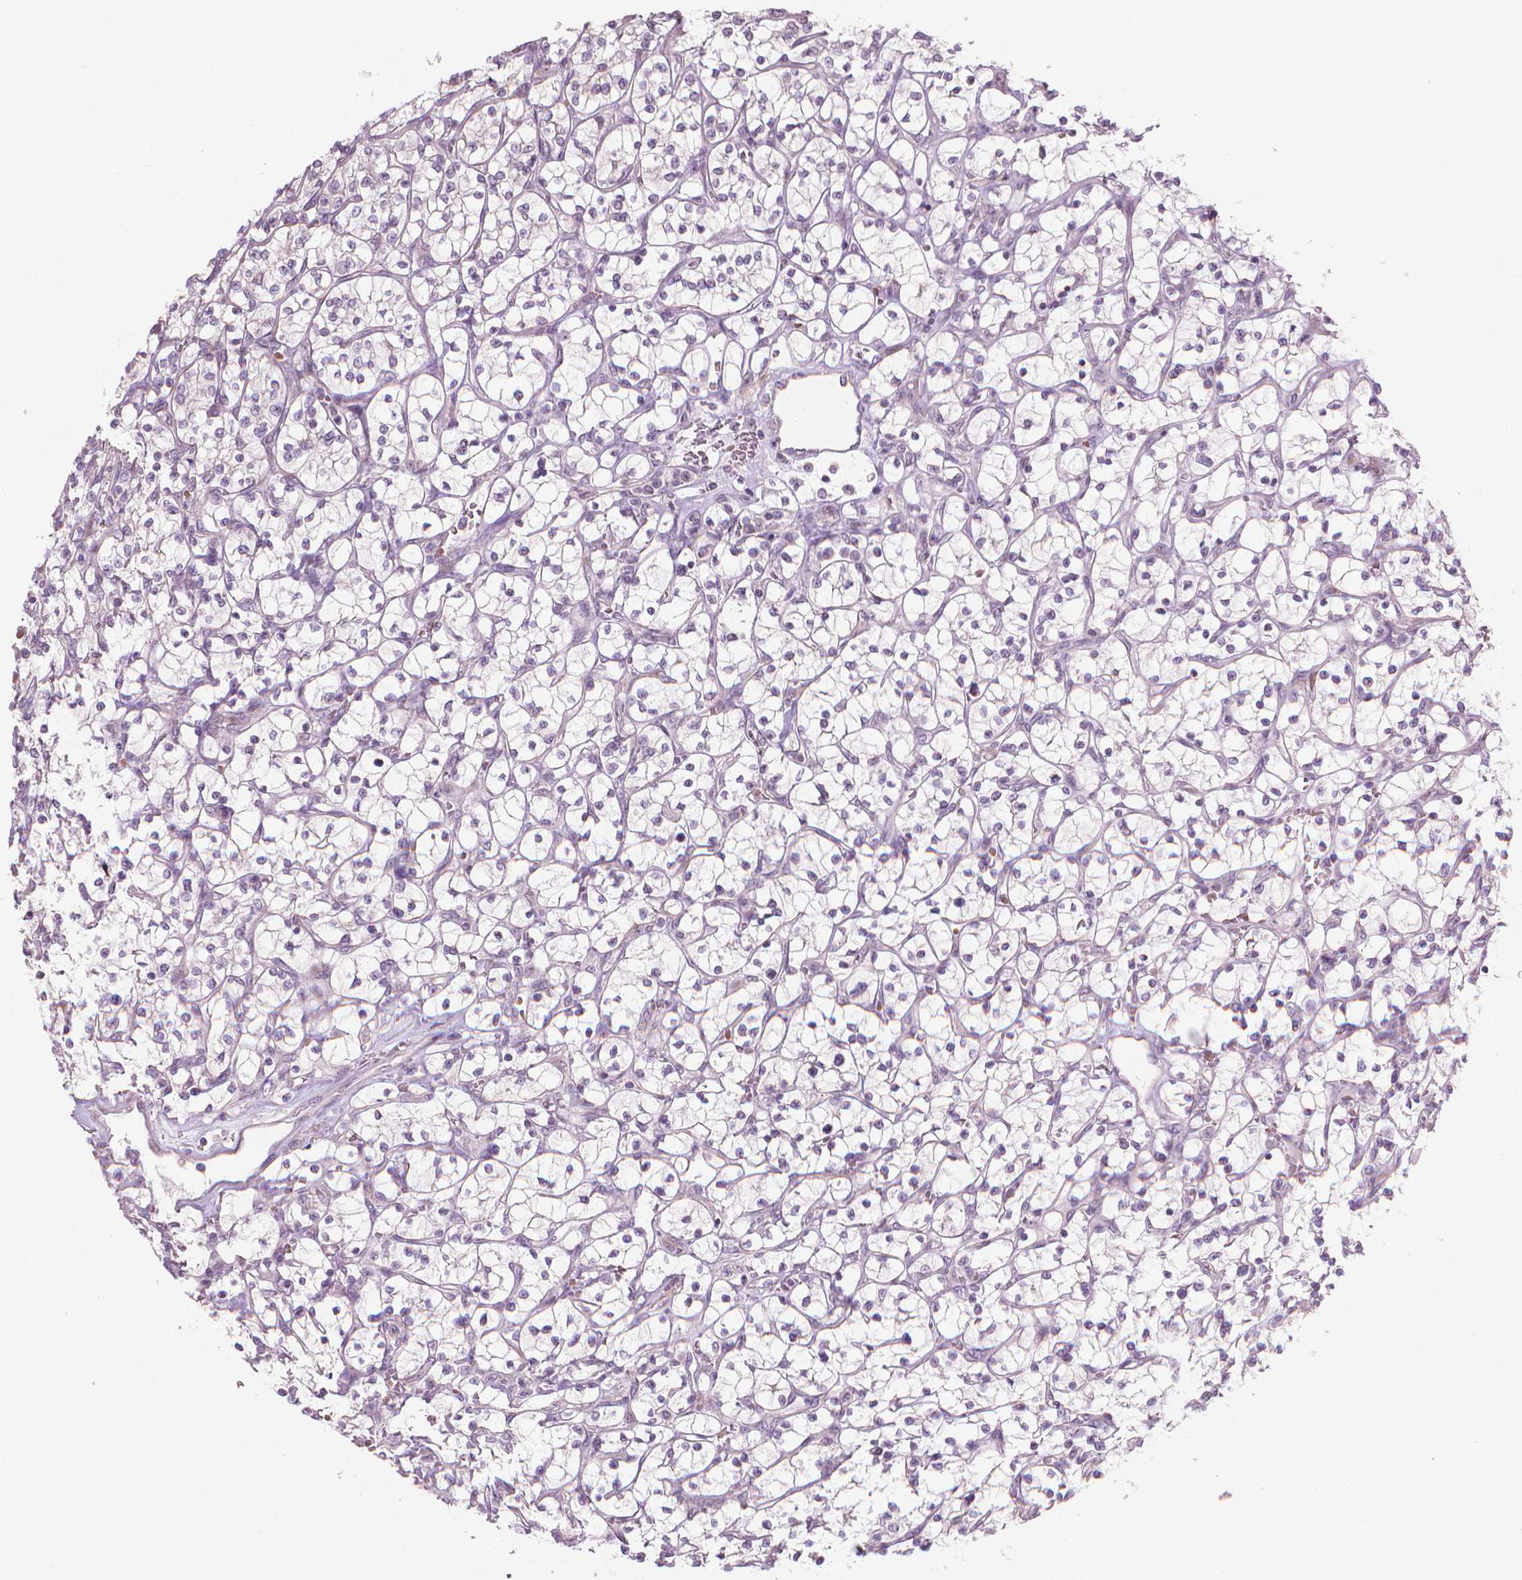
{"staining": {"intensity": "negative", "quantity": "none", "location": "none"}, "tissue": "renal cancer", "cell_type": "Tumor cells", "image_type": "cancer", "snomed": [{"axis": "morphology", "description": "Adenocarcinoma, NOS"}, {"axis": "topography", "description": "Kidney"}], "caption": "Adenocarcinoma (renal) was stained to show a protein in brown. There is no significant staining in tumor cells.", "gene": "IFFO1", "patient": {"sex": "female", "age": 64}}